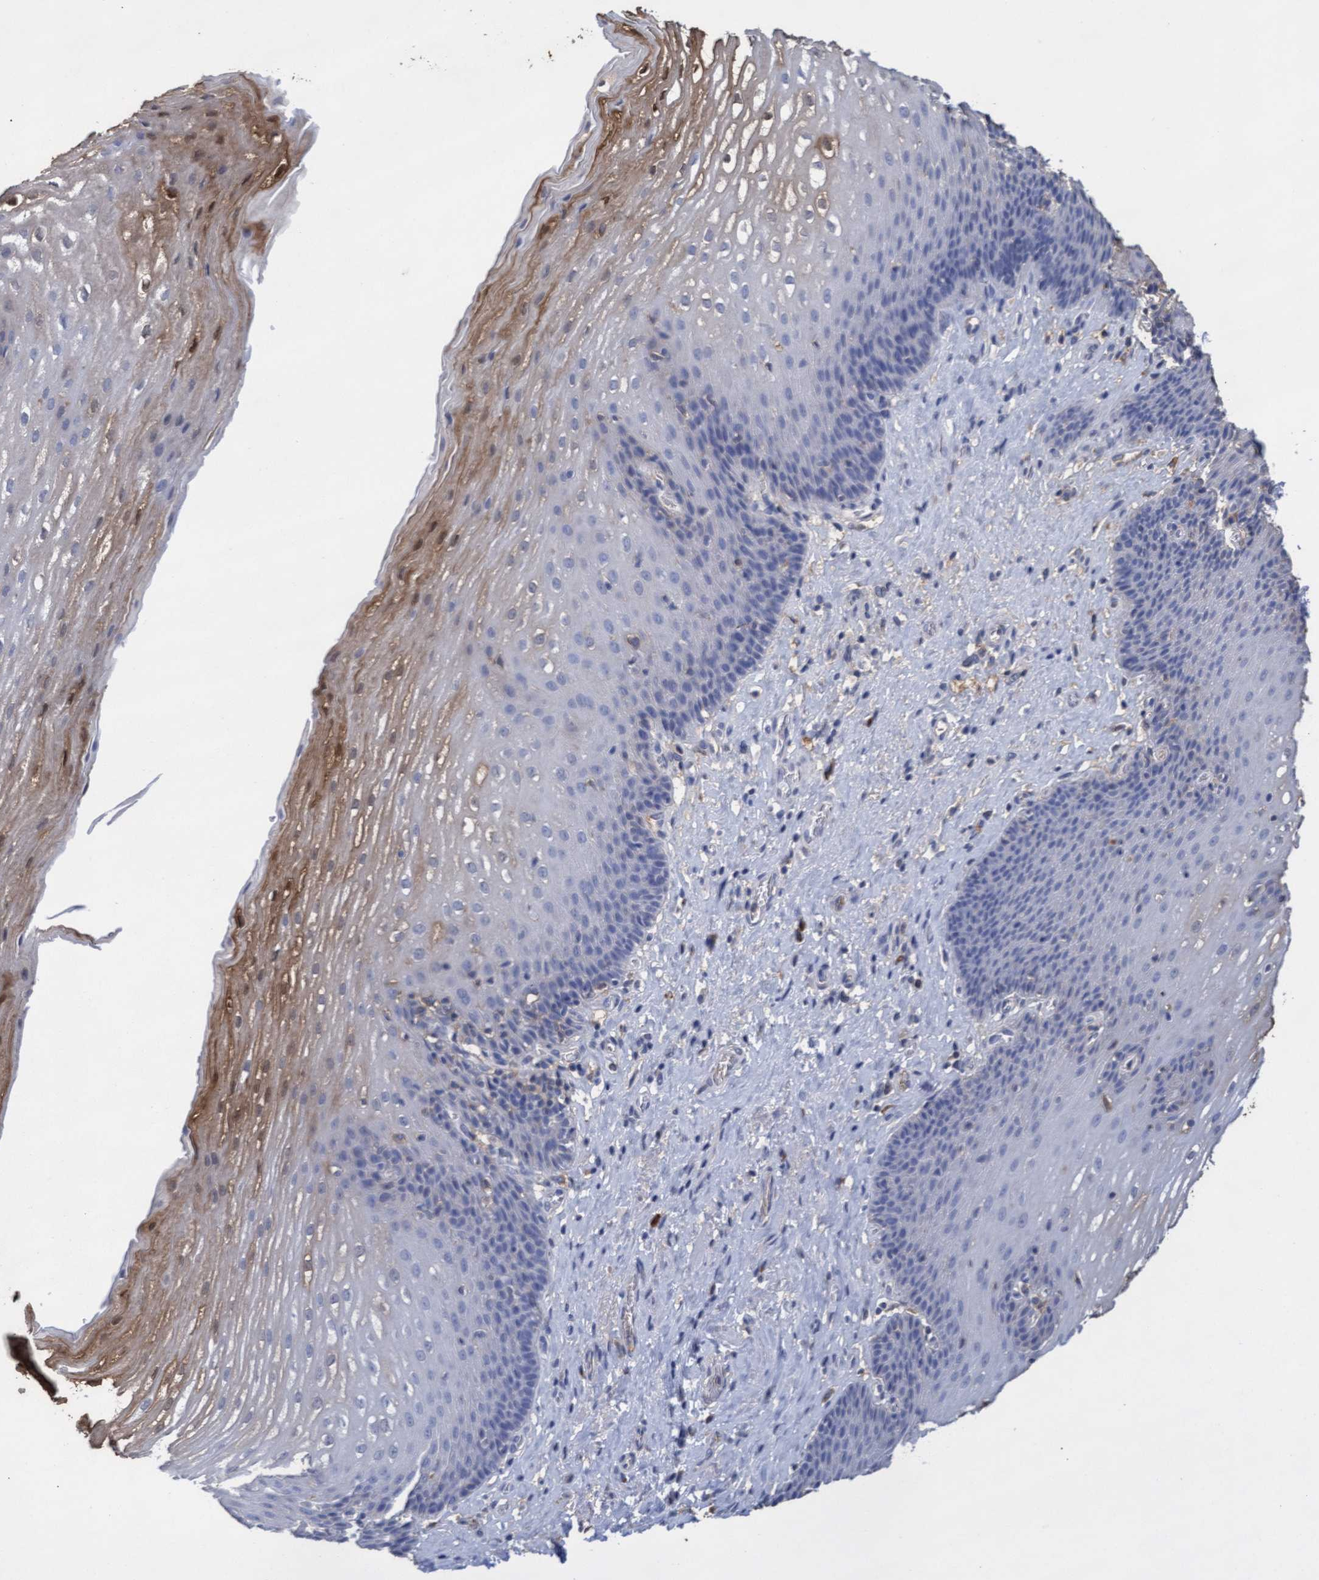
{"staining": {"intensity": "moderate", "quantity": "<25%", "location": "cytoplasmic/membranous"}, "tissue": "esophagus", "cell_type": "Squamous epithelial cells", "image_type": "normal", "snomed": [{"axis": "morphology", "description": "Normal tissue, NOS"}, {"axis": "topography", "description": "Esophagus"}], "caption": "Squamous epithelial cells reveal moderate cytoplasmic/membranous positivity in about <25% of cells in benign esophagus.", "gene": "GPR39", "patient": {"sex": "male", "age": 48}}